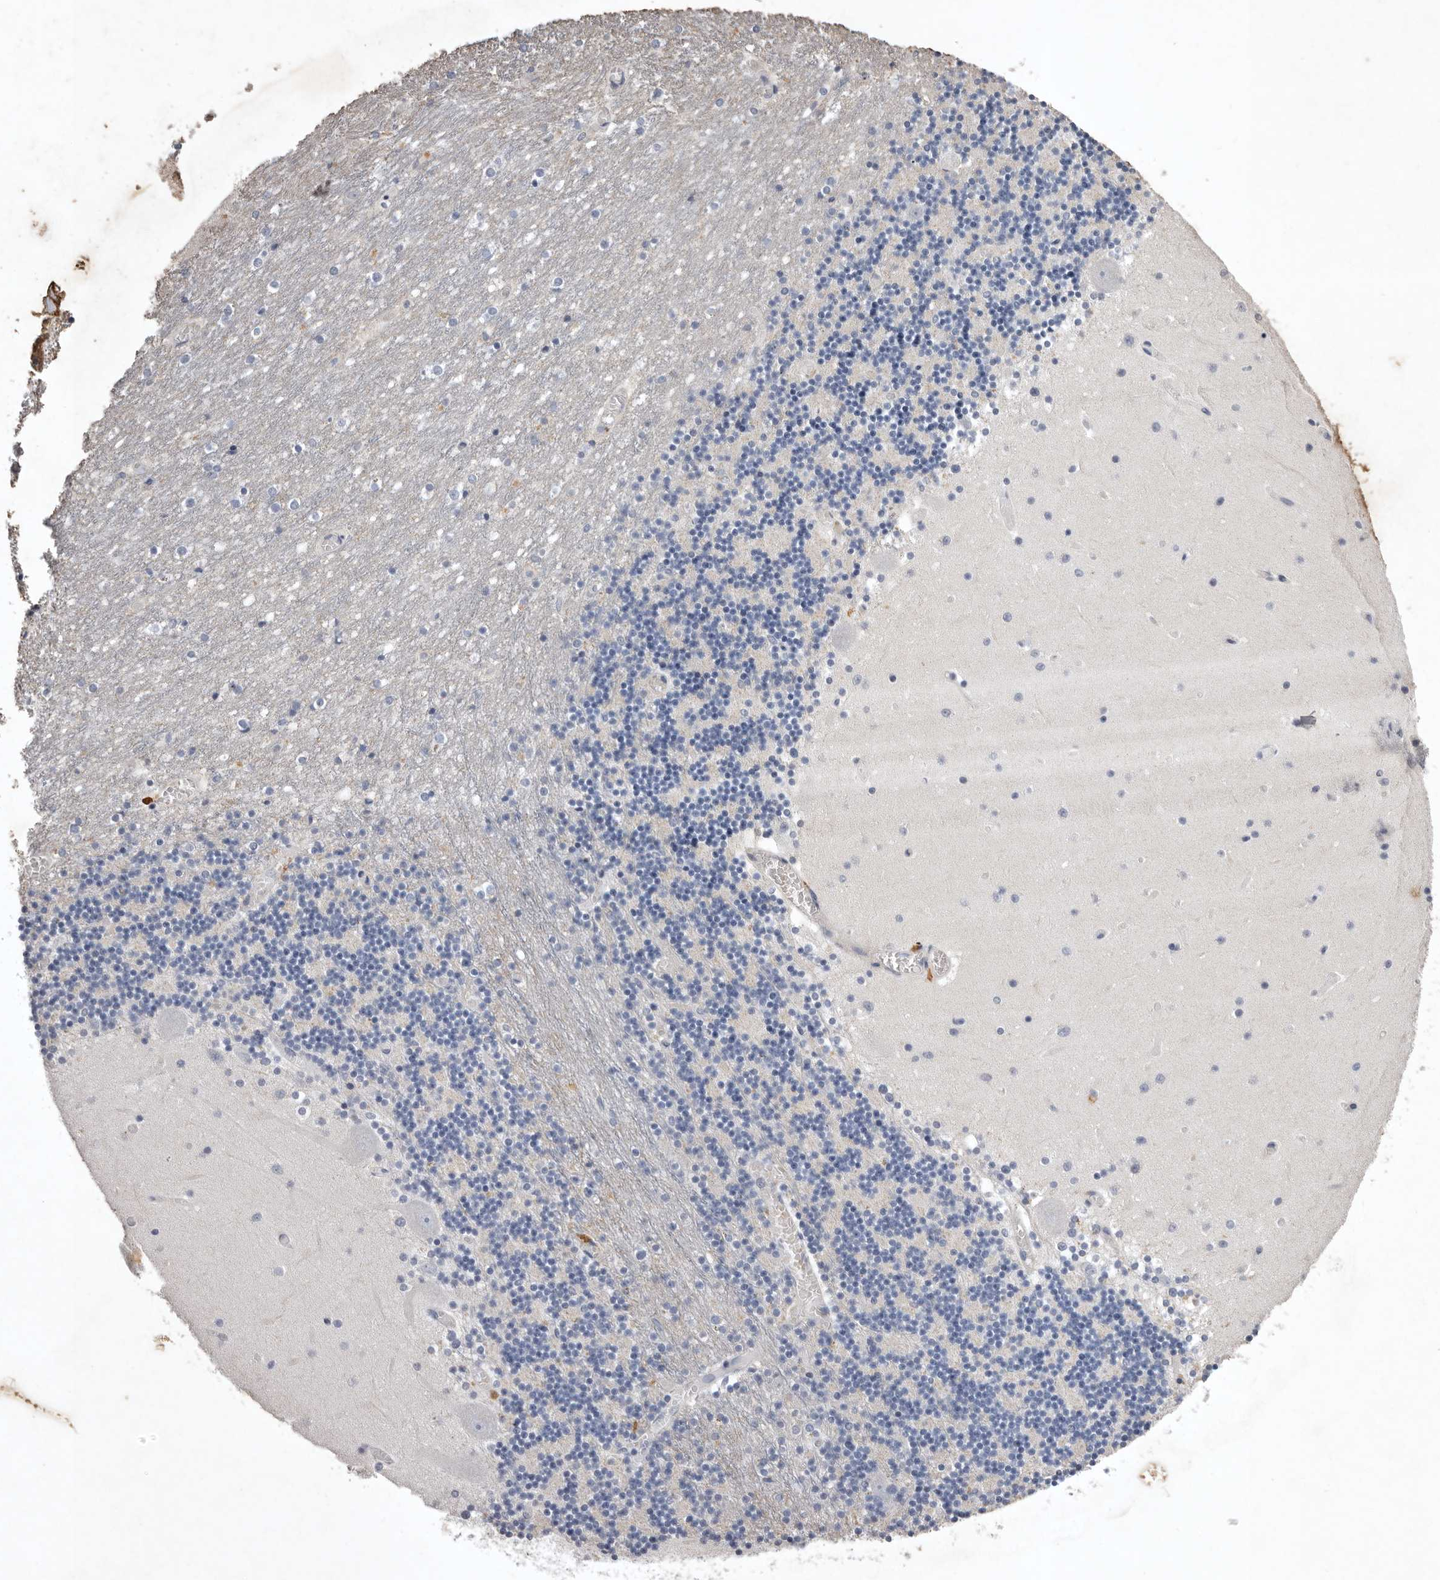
{"staining": {"intensity": "moderate", "quantity": "<25%", "location": "cytoplasmic/membranous"}, "tissue": "cerebellum", "cell_type": "Cells in granular layer", "image_type": "normal", "snomed": [{"axis": "morphology", "description": "Normal tissue, NOS"}, {"axis": "topography", "description": "Cerebellum"}], "caption": "DAB immunohistochemical staining of normal human cerebellum reveals moderate cytoplasmic/membranous protein expression in approximately <25% of cells in granular layer. The staining is performed using DAB (3,3'-diaminobenzidine) brown chromogen to label protein expression. The nuclei are counter-stained blue using hematoxylin.", "gene": "NKAIN4", "patient": {"sex": "female", "age": 28}}